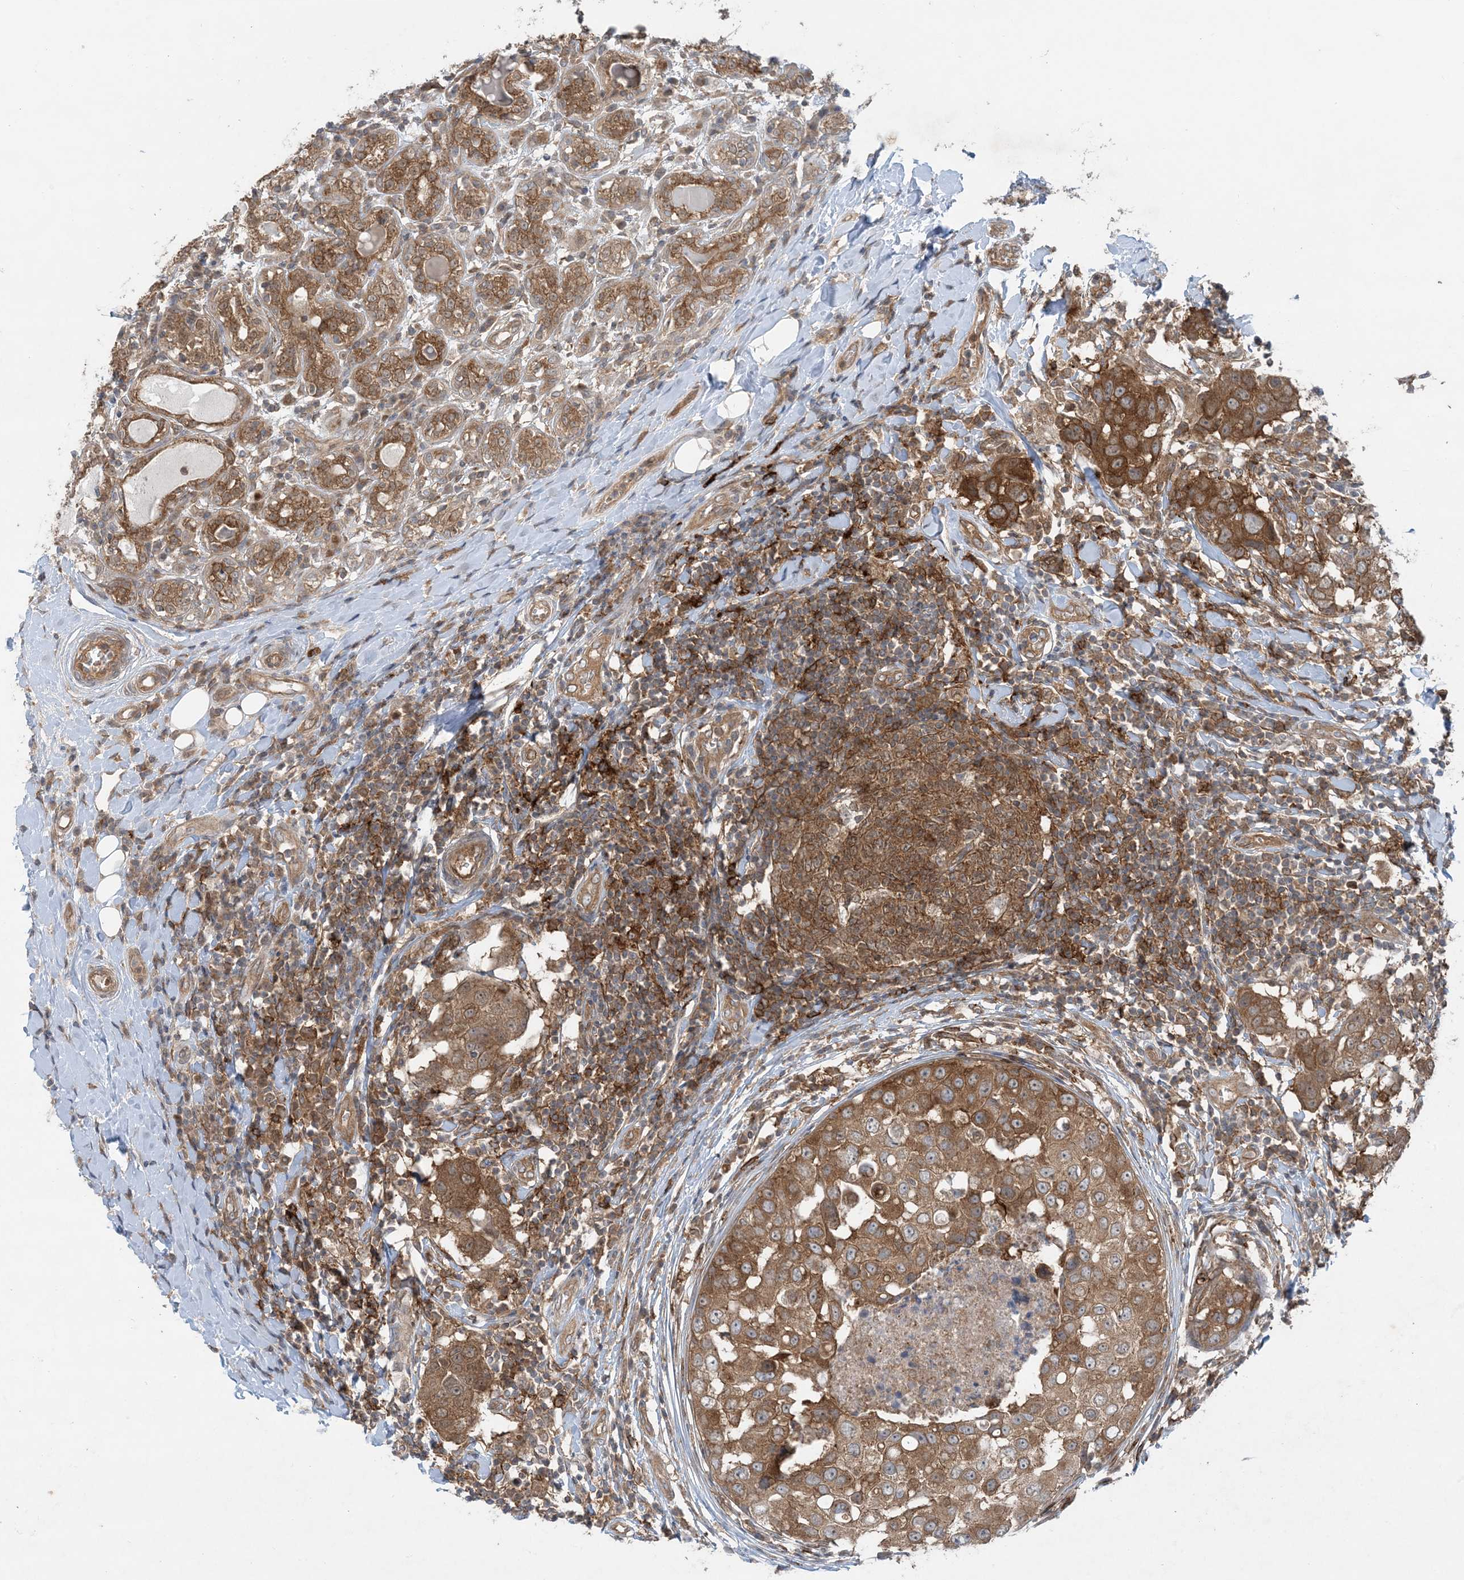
{"staining": {"intensity": "moderate", "quantity": ">75%", "location": "cytoplasmic/membranous"}, "tissue": "breast cancer", "cell_type": "Tumor cells", "image_type": "cancer", "snomed": [{"axis": "morphology", "description": "Duct carcinoma"}, {"axis": "topography", "description": "Breast"}], "caption": "IHC (DAB (3,3'-diaminobenzidine)) staining of human breast cancer (intraductal carcinoma) exhibits moderate cytoplasmic/membranous protein staining in about >75% of tumor cells. Immunohistochemistry stains the protein of interest in brown and the nuclei are stained blue.", "gene": "STAM2", "patient": {"sex": "female", "age": 27}}